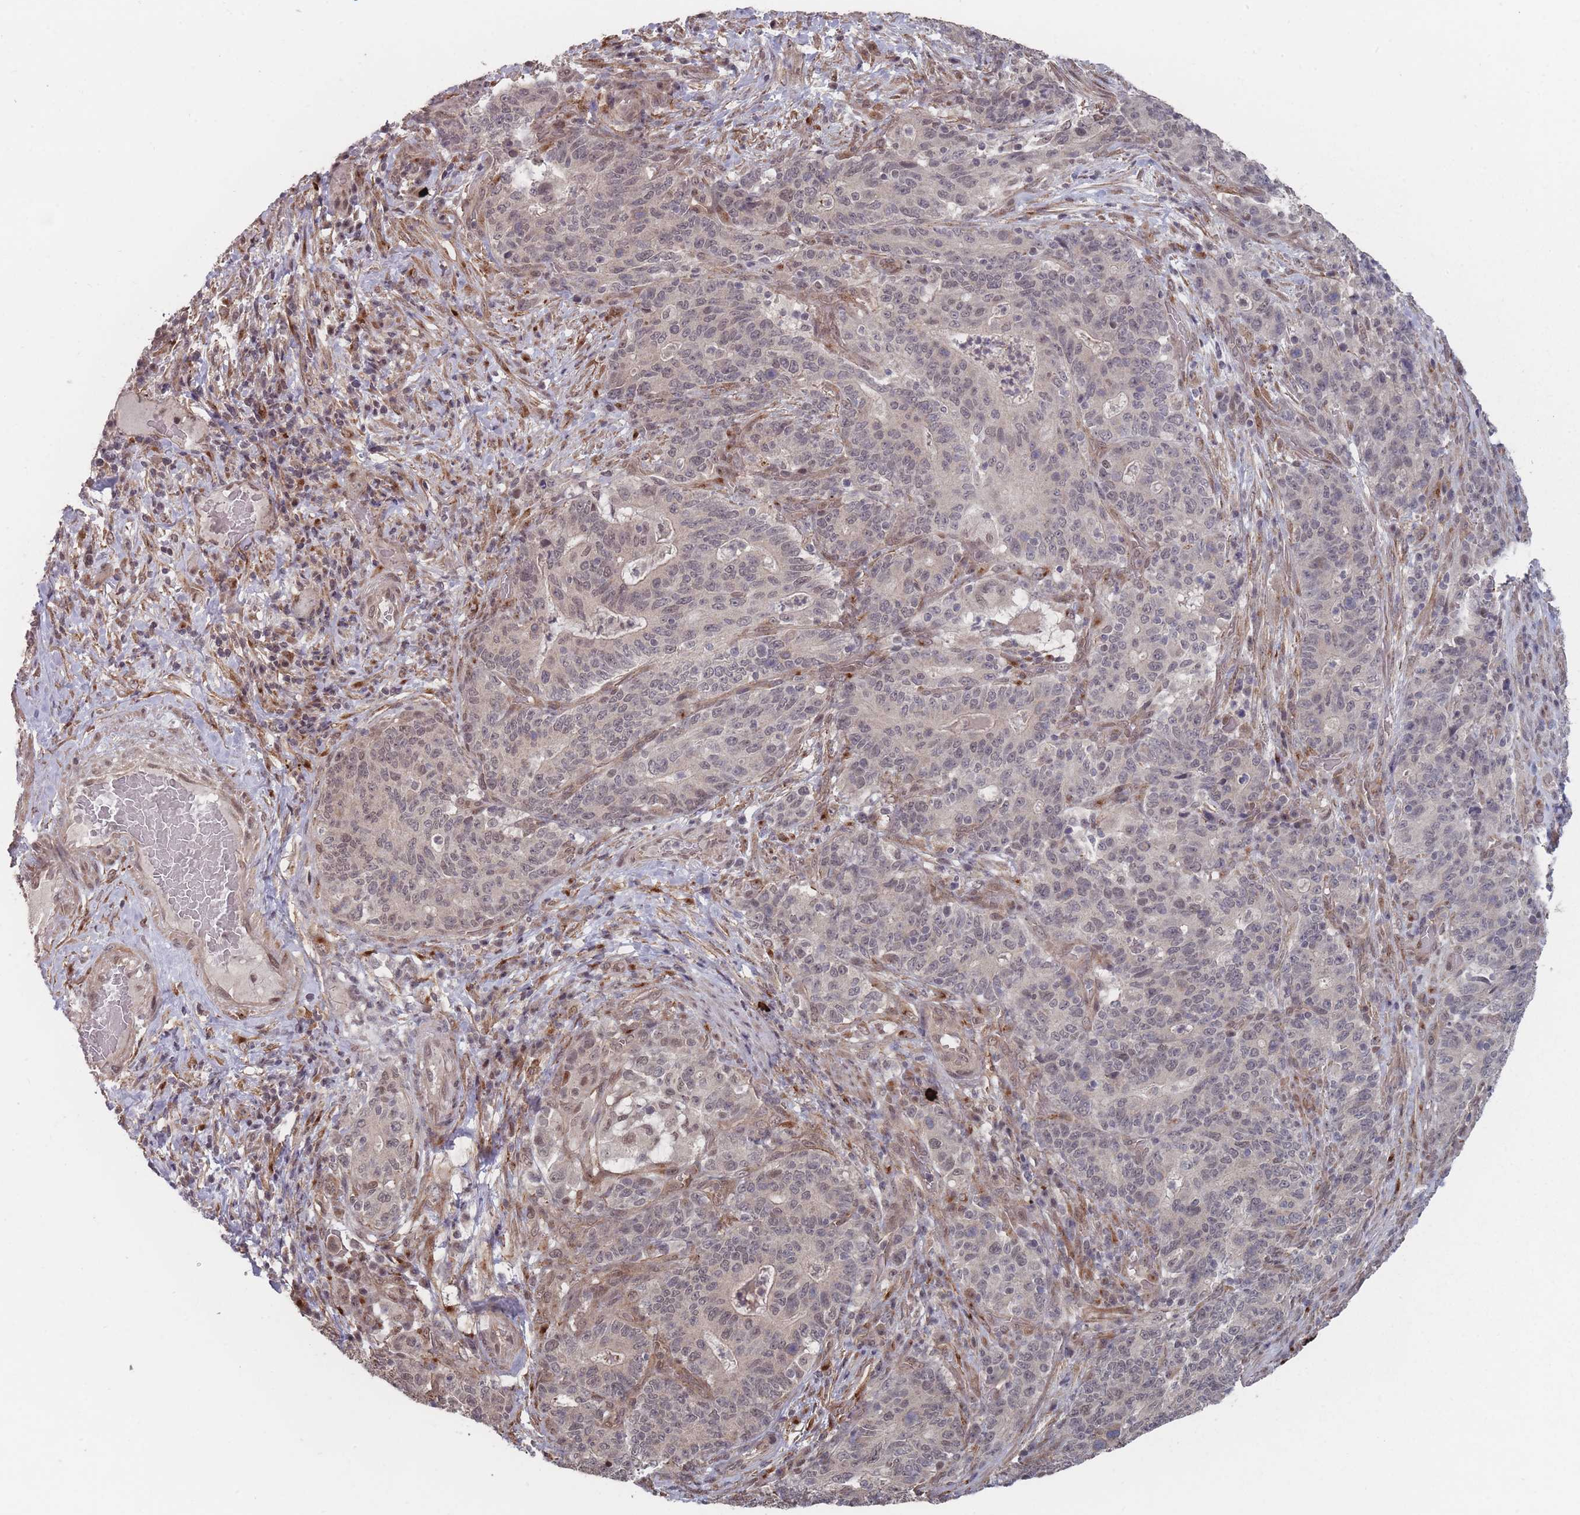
{"staining": {"intensity": "weak", "quantity": "25%-75%", "location": "nuclear"}, "tissue": "stomach cancer", "cell_type": "Tumor cells", "image_type": "cancer", "snomed": [{"axis": "morphology", "description": "Normal tissue, NOS"}, {"axis": "morphology", "description": "Adenocarcinoma, NOS"}, {"axis": "topography", "description": "Stomach"}], "caption": "IHC histopathology image of human stomach adenocarcinoma stained for a protein (brown), which displays low levels of weak nuclear expression in about 25%-75% of tumor cells.", "gene": "CNTRL", "patient": {"sex": "female", "age": 64}}